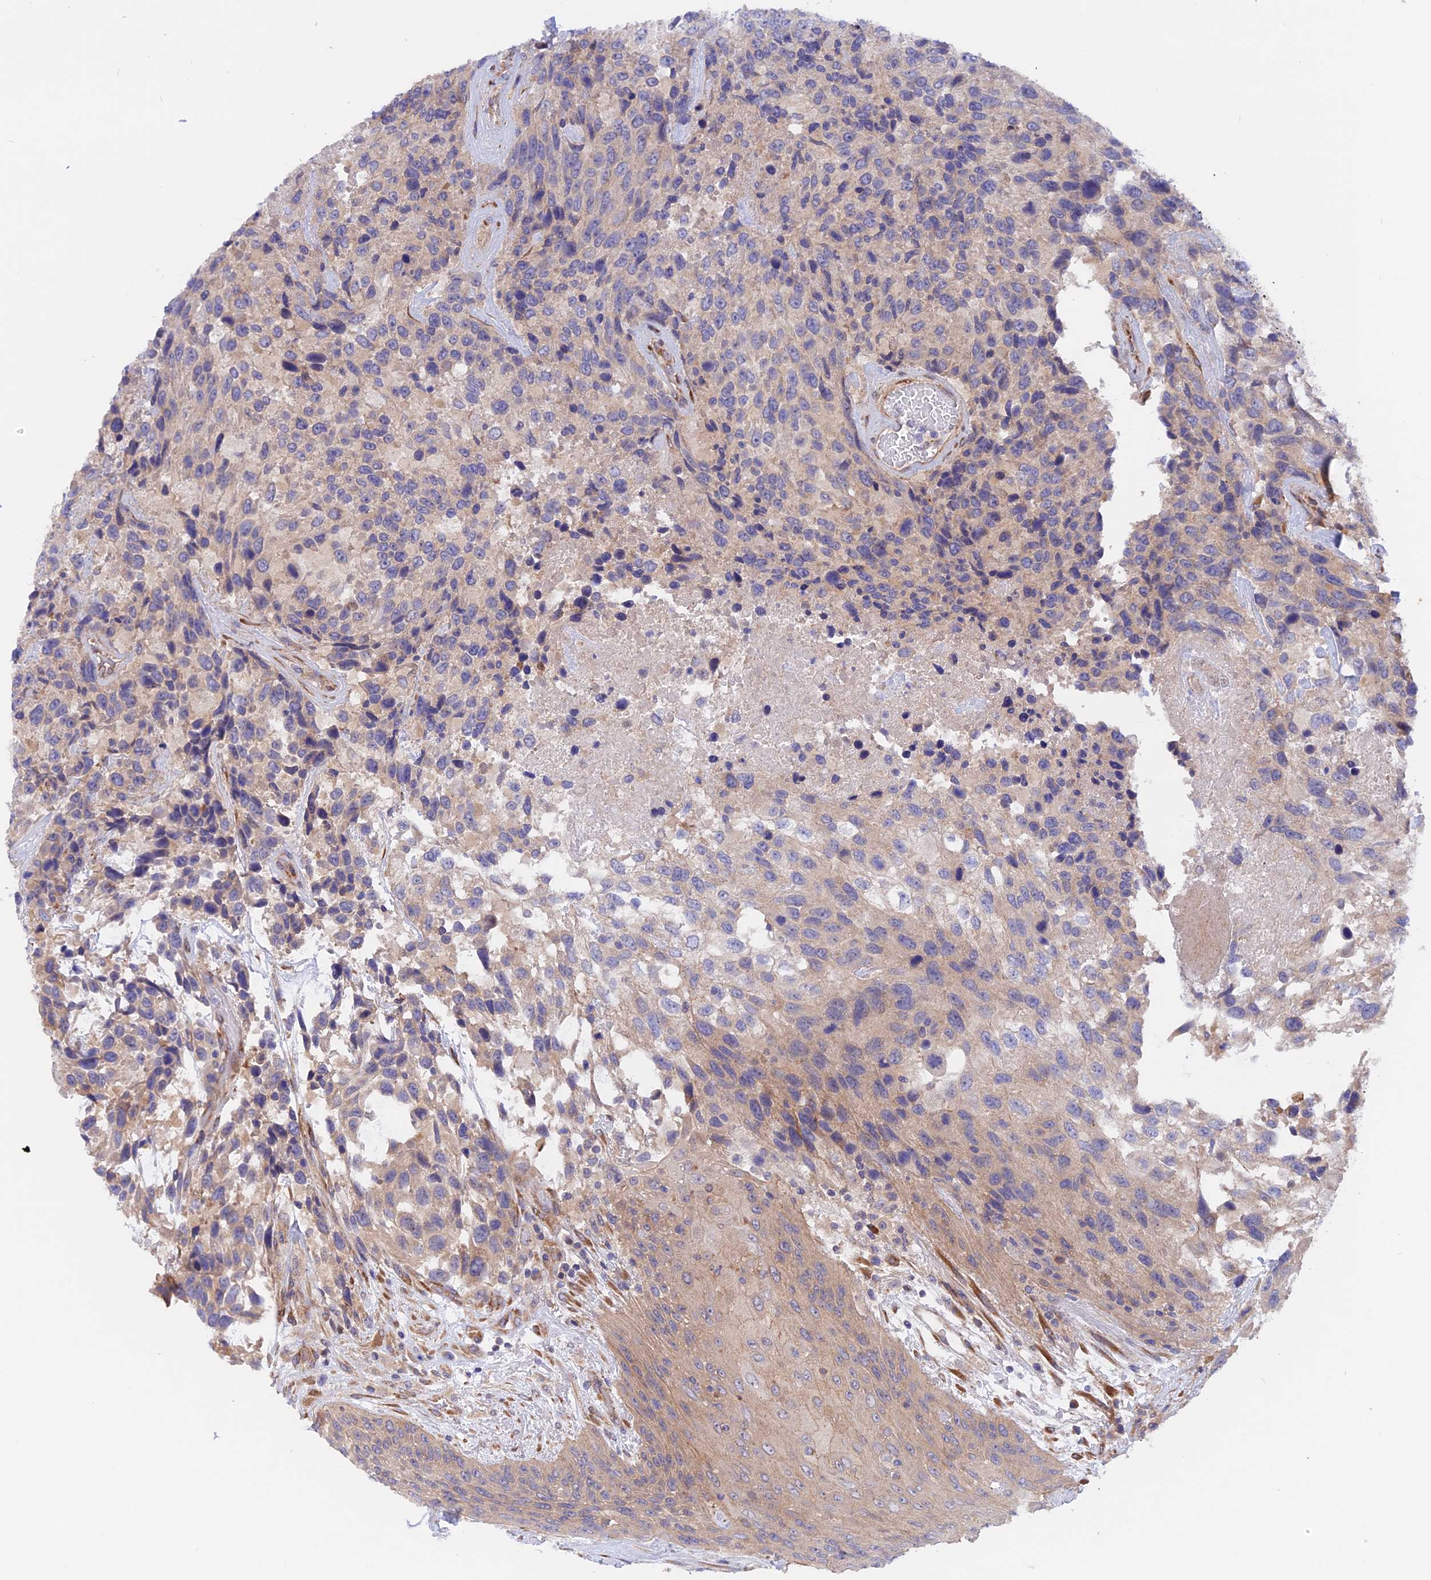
{"staining": {"intensity": "weak", "quantity": "25%-75%", "location": "cytoplasmic/membranous"}, "tissue": "urothelial cancer", "cell_type": "Tumor cells", "image_type": "cancer", "snomed": [{"axis": "morphology", "description": "Urothelial carcinoma, High grade"}, {"axis": "topography", "description": "Urinary bladder"}], "caption": "A brown stain labels weak cytoplasmic/membranous positivity of a protein in high-grade urothelial carcinoma tumor cells.", "gene": "HYCC1", "patient": {"sex": "female", "age": 70}}